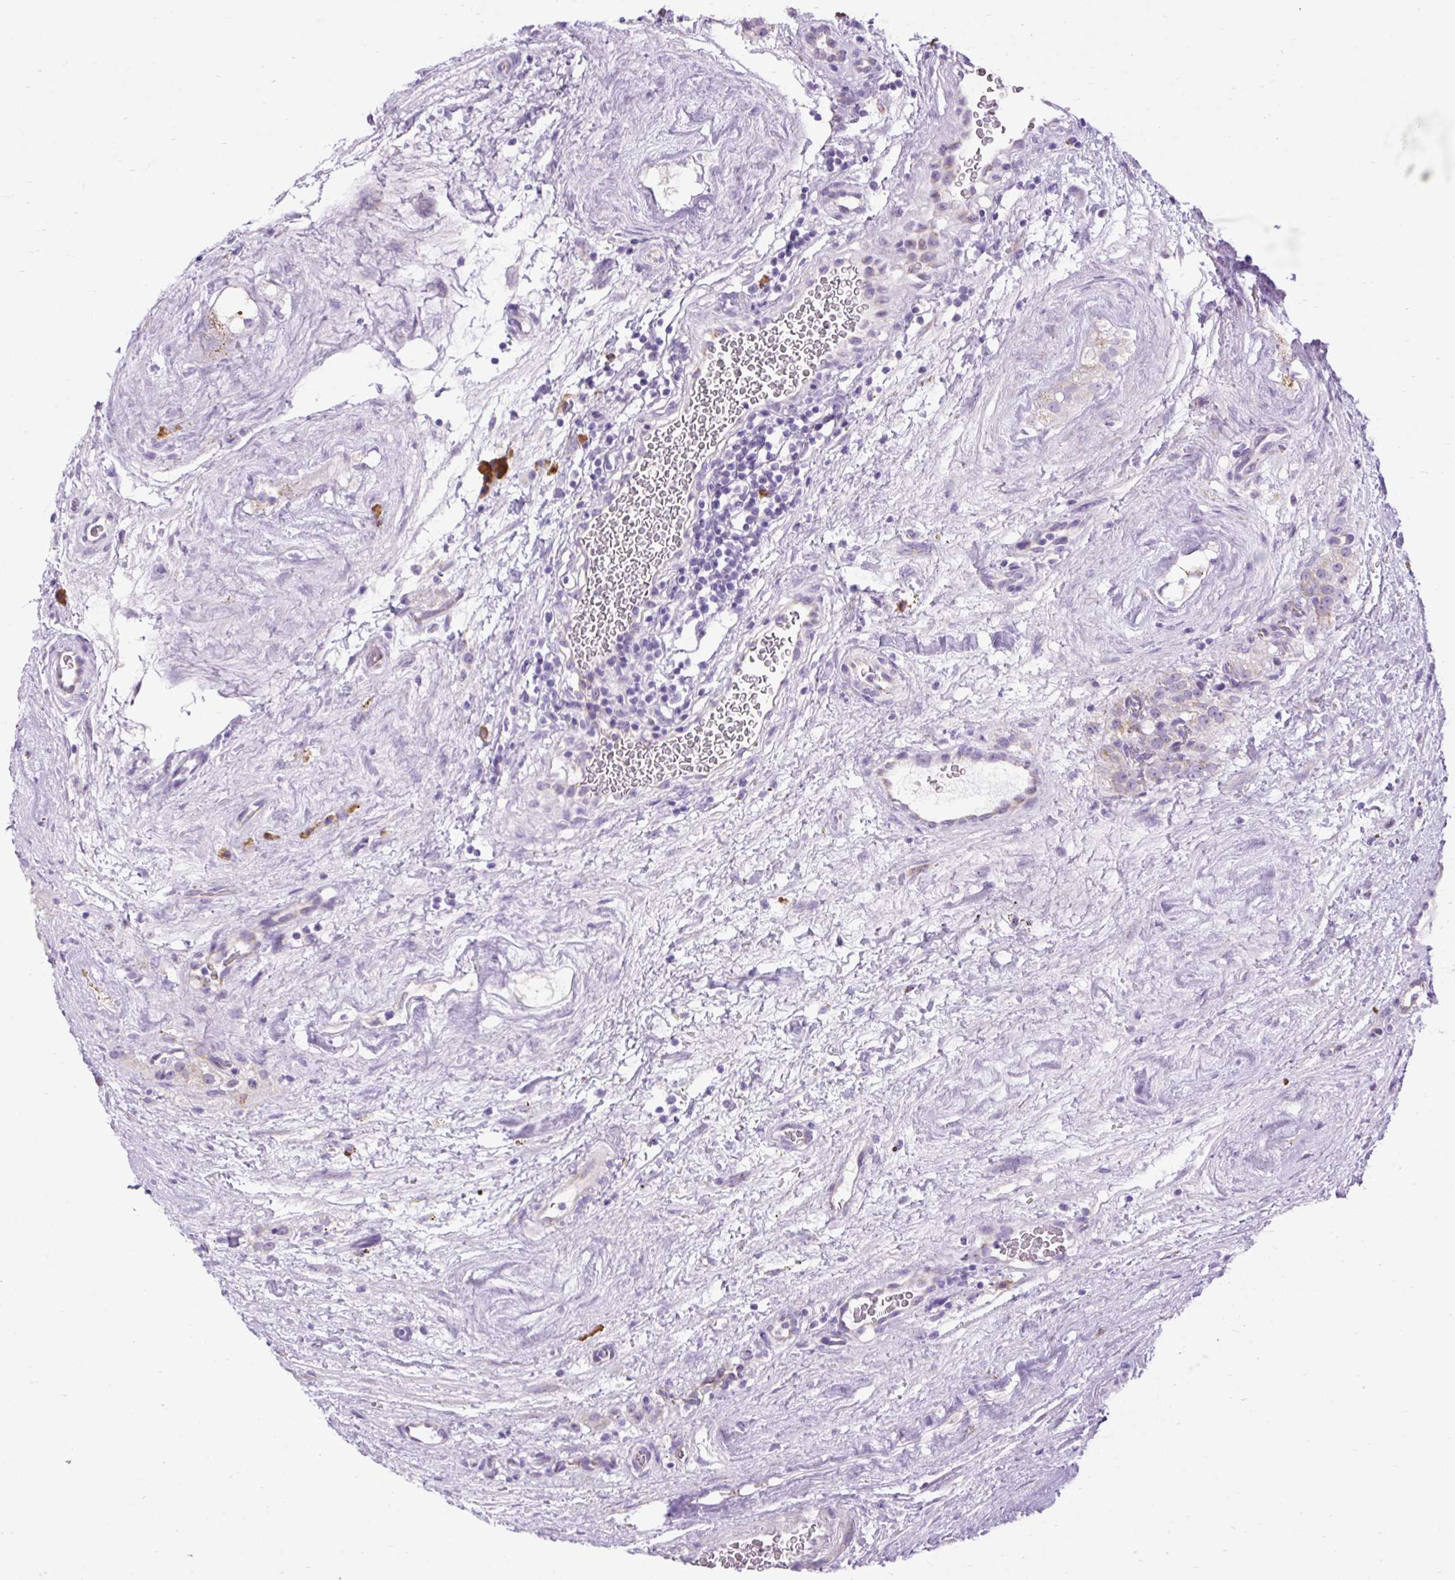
{"staining": {"intensity": "weak", "quantity": "<25%", "location": "cytoplasmic/membranous"}, "tissue": "testis cancer", "cell_type": "Tumor cells", "image_type": "cancer", "snomed": [{"axis": "morphology", "description": "Seminoma, NOS"}, {"axis": "topography", "description": "Testis"}], "caption": "DAB (3,3'-diaminobenzidine) immunohistochemical staining of human testis cancer displays no significant positivity in tumor cells.", "gene": "SYBU", "patient": {"sex": "male", "age": 71}}